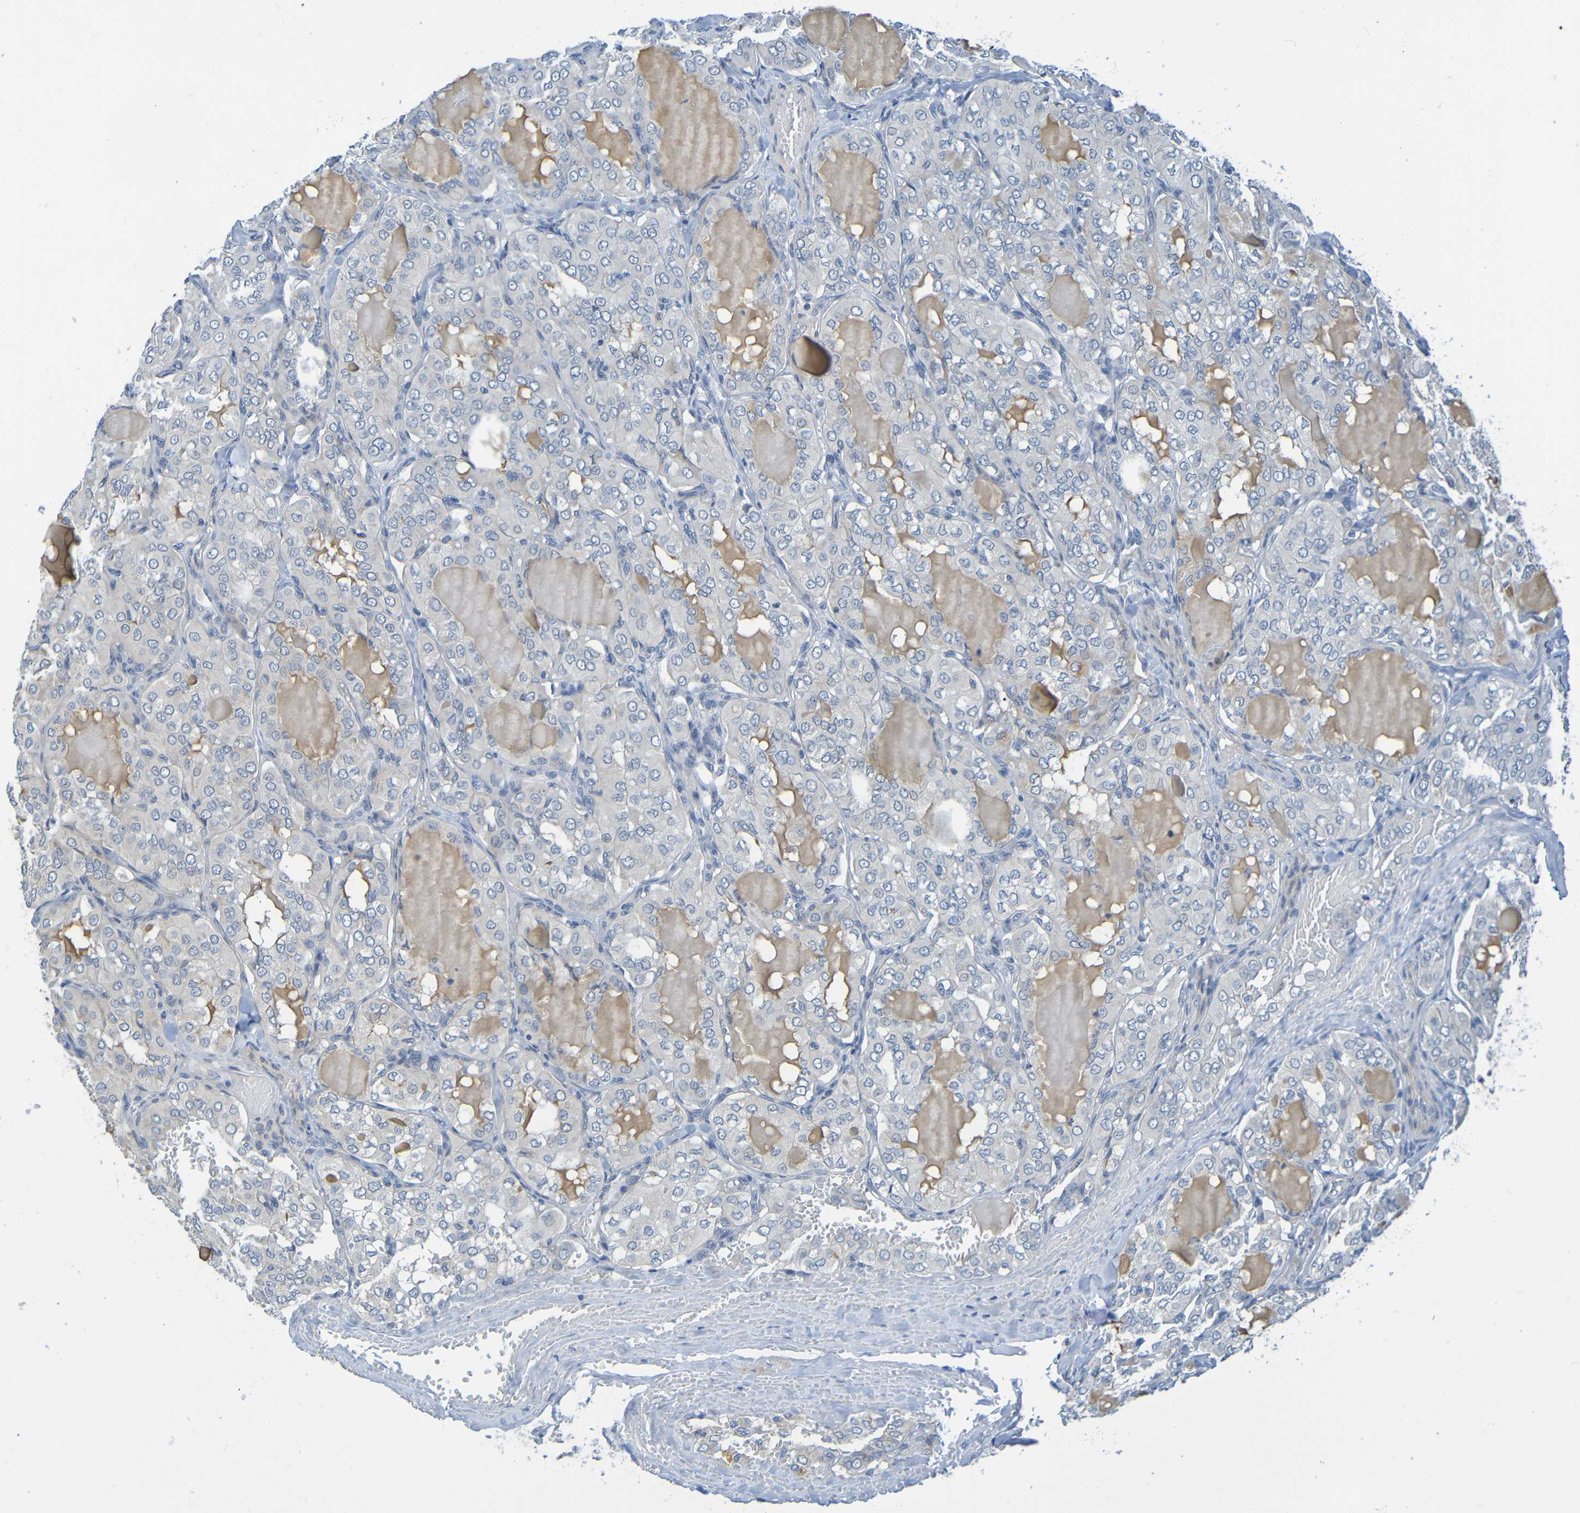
{"staining": {"intensity": "negative", "quantity": "none", "location": "none"}, "tissue": "thyroid cancer", "cell_type": "Tumor cells", "image_type": "cancer", "snomed": [{"axis": "morphology", "description": "Papillary adenocarcinoma, NOS"}, {"axis": "topography", "description": "Thyroid gland"}], "caption": "This histopathology image is of thyroid cancer stained with IHC to label a protein in brown with the nuclei are counter-stained blue. There is no staining in tumor cells.", "gene": "CYP4F2", "patient": {"sex": "male", "age": 20}}